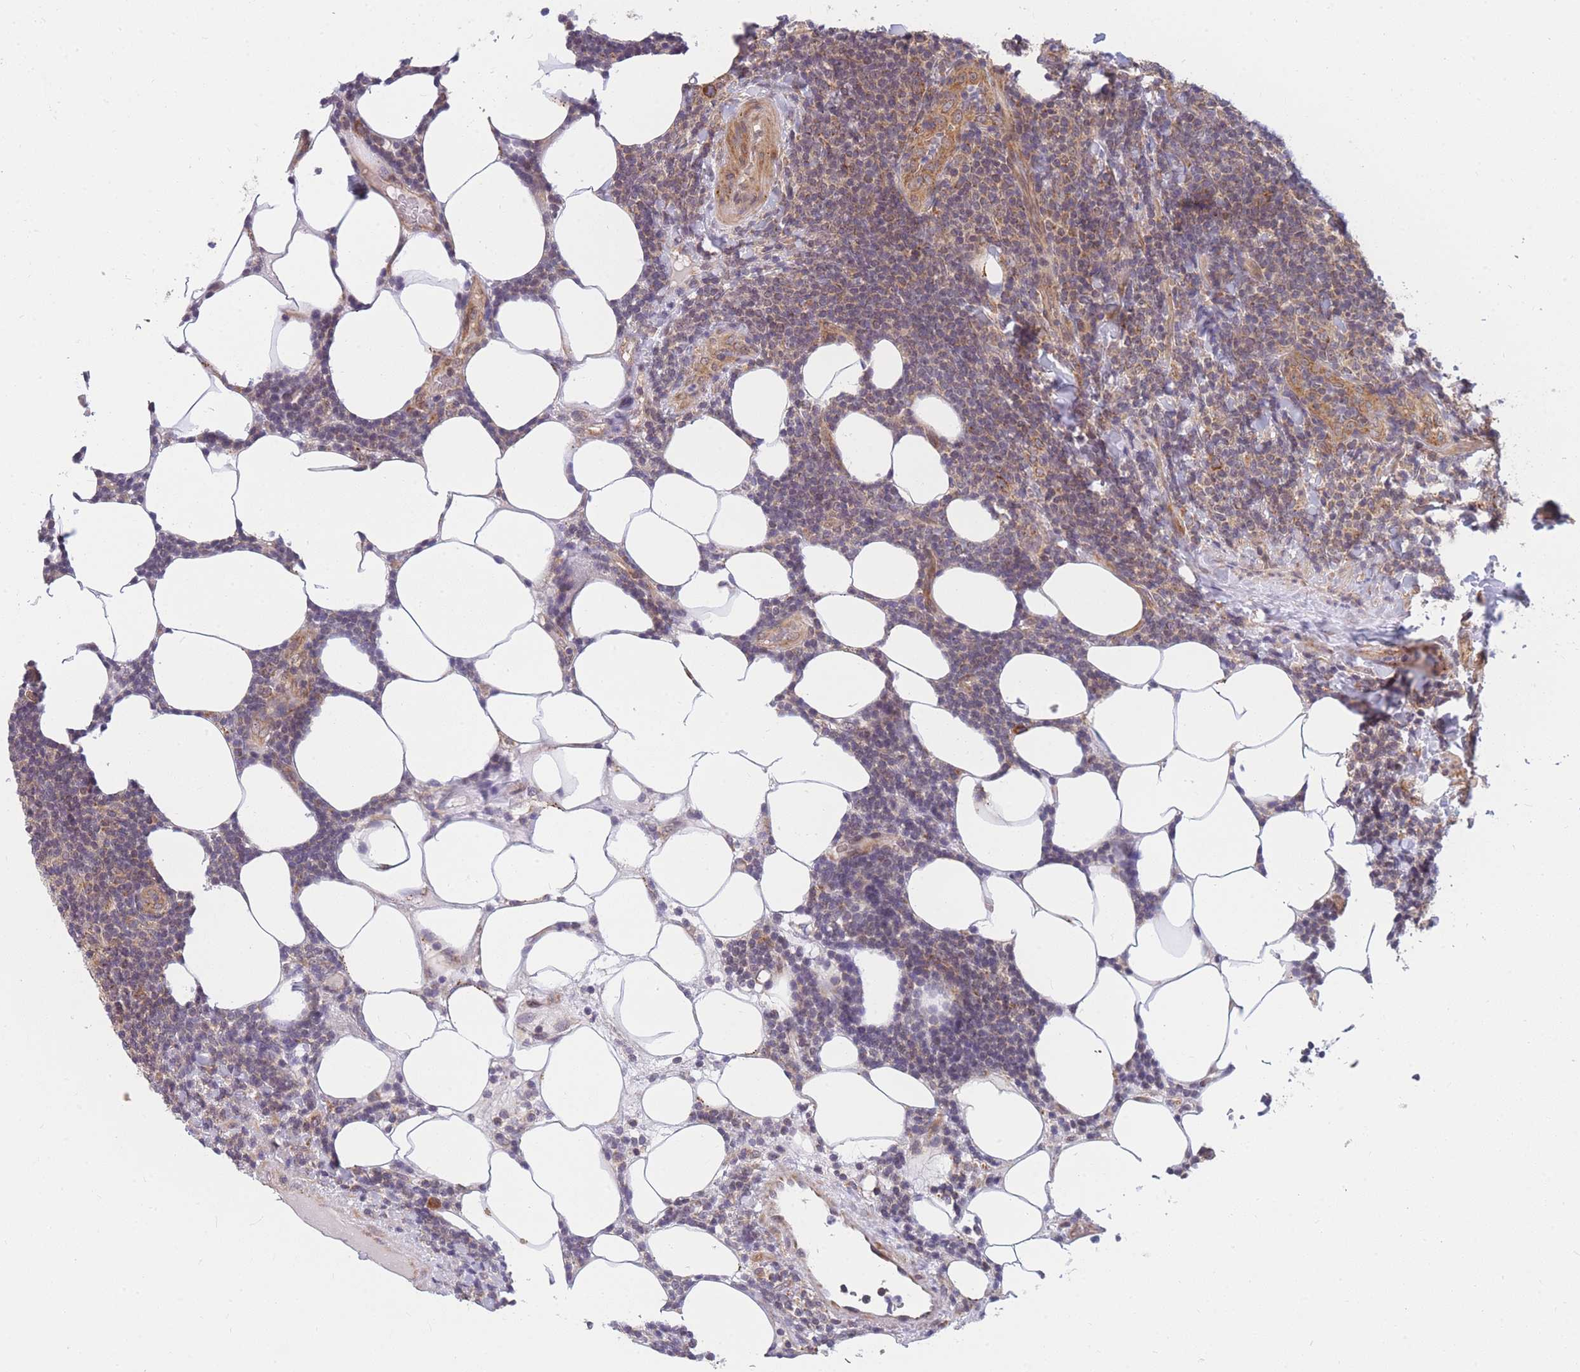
{"staining": {"intensity": "weak", "quantity": "25%-75%", "location": "cytoplasmic/membranous"}, "tissue": "lymphoma", "cell_type": "Tumor cells", "image_type": "cancer", "snomed": [{"axis": "morphology", "description": "Malignant lymphoma, non-Hodgkin's type, Low grade"}, {"axis": "topography", "description": "Lymph node"}], "caption": "DAB immunohistochemical staining of lymphoma shows weak cytoplasmic/membranous protein expression in about 25%-75% of tumor cells.", "gene": "MRPL23", "patient": {"sex": "male", "age": 66}}